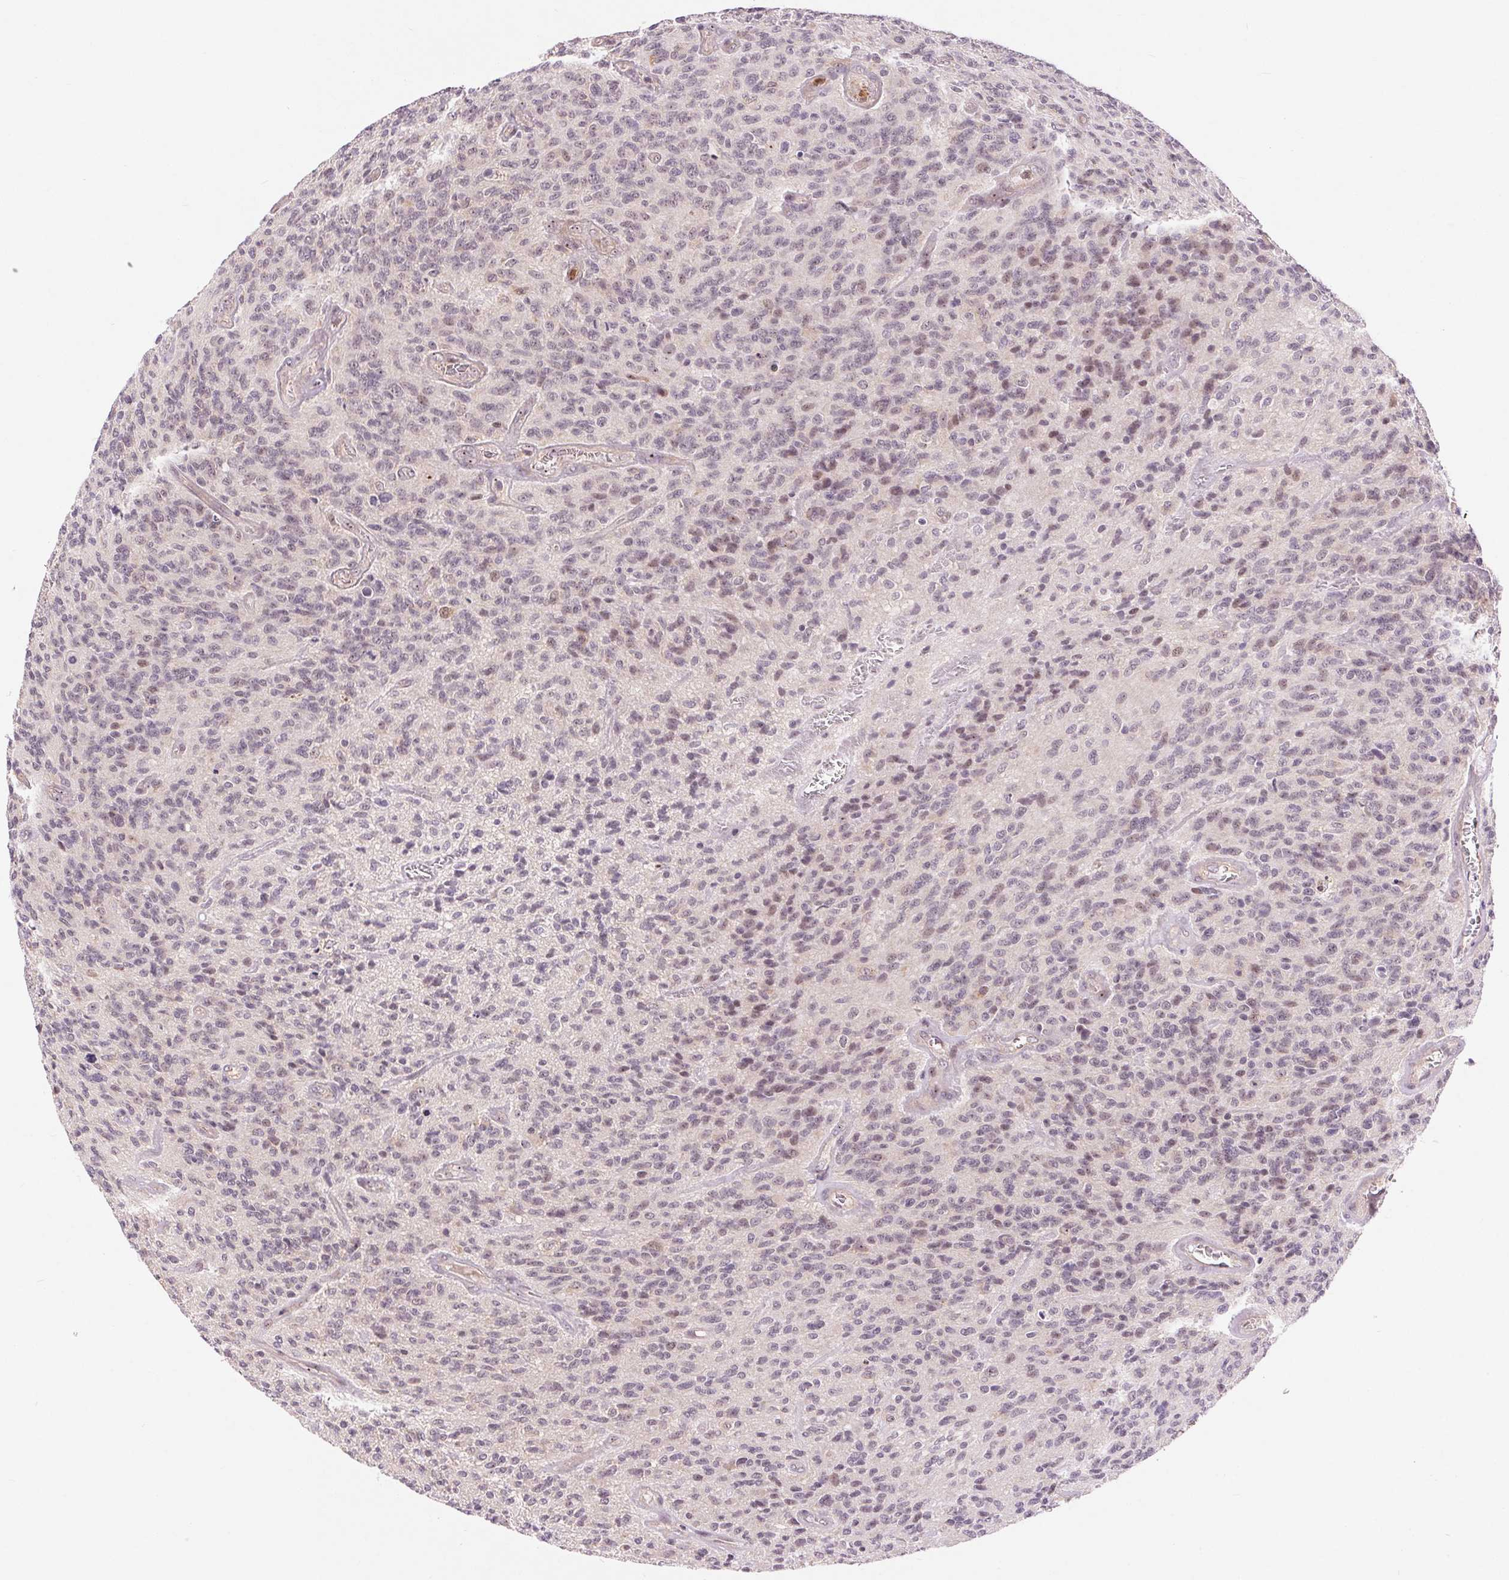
{"staining": {"intensity": "negative", "quantity": "none", "location": "none"}, "tissue": "glioma", "cell_type": "Tumor cells", "image_type": "cancer", "snomed": [{"axis": "morphology", "description": "Glioma, malignant, High grade"}, {"axis": "topography", "description": "Brain"}], "caption": "Tumor cells show no significant protein staining in glioma.", "gene": "RANBP3L", "patient": {"sex": "male", "age": 76}}